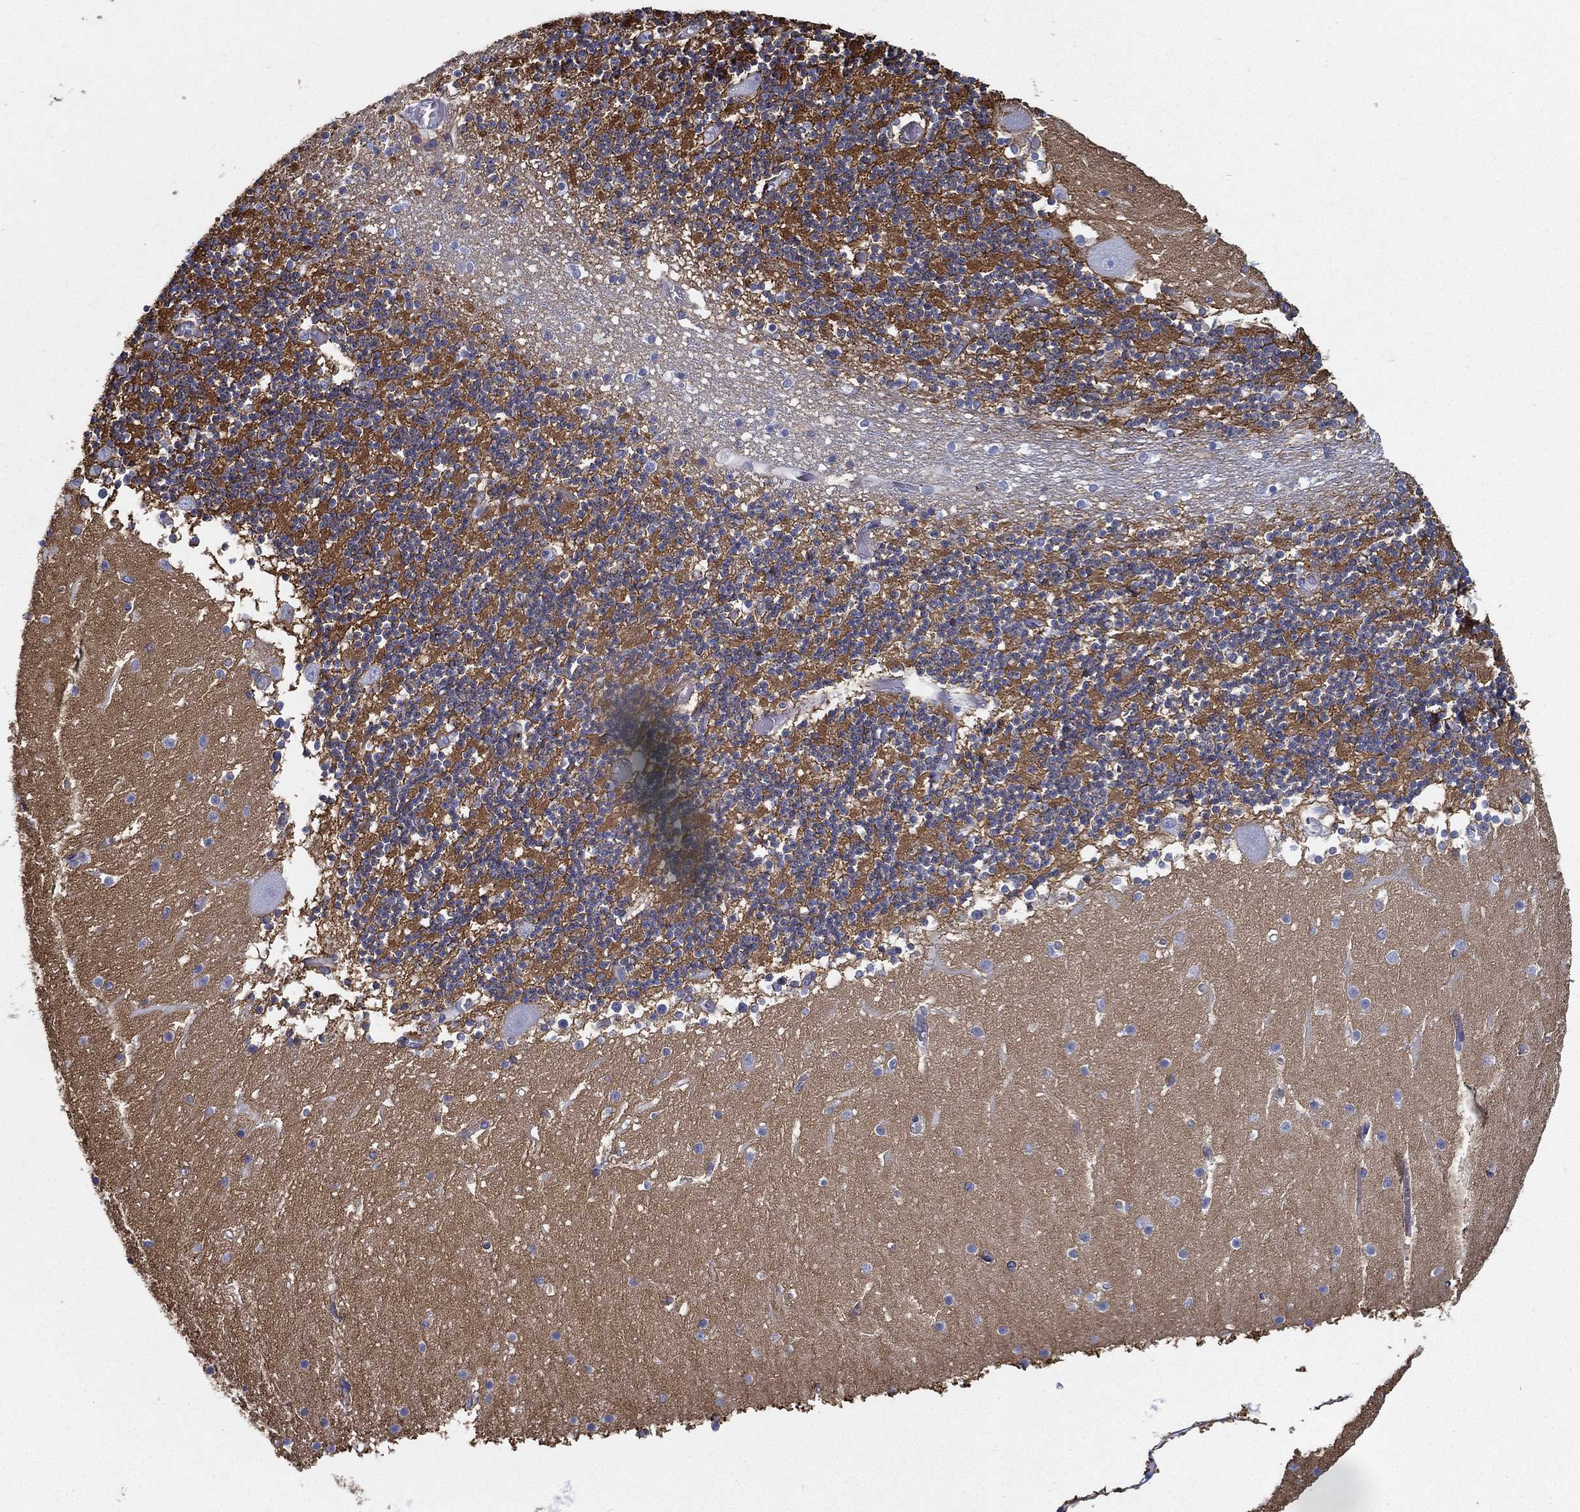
{"staining": {"intensity": "negative", "quantity": "none", "location": "none"}, "tissue": "cerebellum", "cell_type": "Cells in granular layer", "image_type": "normal", "snomed": [{"axis": "morphology", "description": "Normal tissue, NOS"}, {"axis": "topography", "description": "Cerebellum"}], "caption": "Histopathology image shows no significant protein positivity in cells in granular layer of unremarkable cerebellum.", "gene": "ATP1B2", "patient": {"sex": "female", "age": 28}}